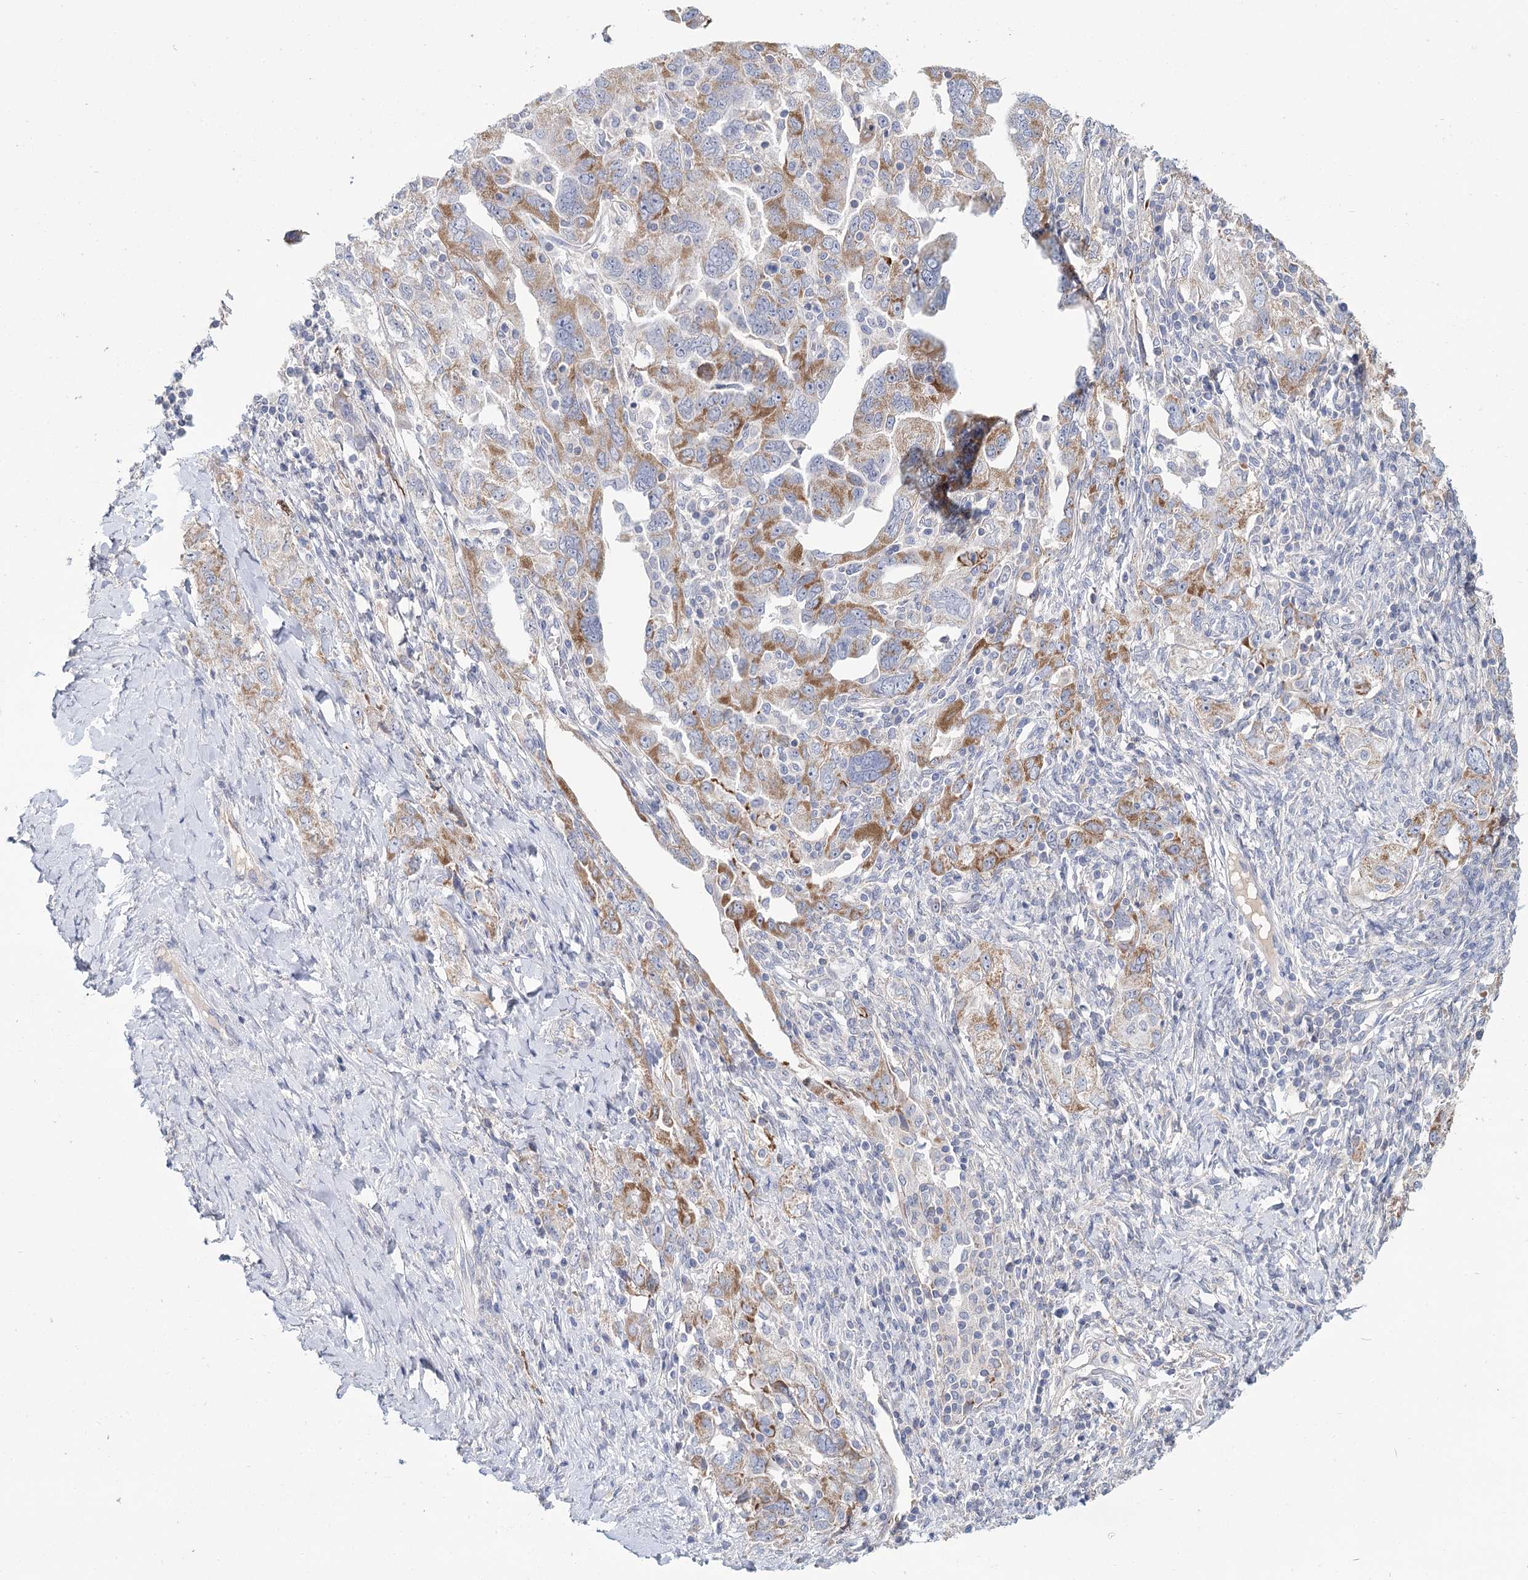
{"staining": {"intensity": "moderate", "quantity": "25%-75%", "location": "cytoplasmic/membranous"}, "tissue": "ovarian cancer", "cell_type": "Tumor cells", "image_type": "cancer", "snomed": [{"axis": "morphology", "description": "Carcinoma, NOS"}, {"axis": "morphology", "description": "Cystadenocarcinoma, serous, NOS"}, {"axis": "topography", "description": "Ovary"}], "caption": "A medium amount of moderate cytoplasmic/membranous expression is seen in about 25%-75% of tumor cells in ovarian cancer tissue. Nuclei are stained in blue.", "gene": "ARHGAP44", "patient": {"sex": "female", "age": 69}}